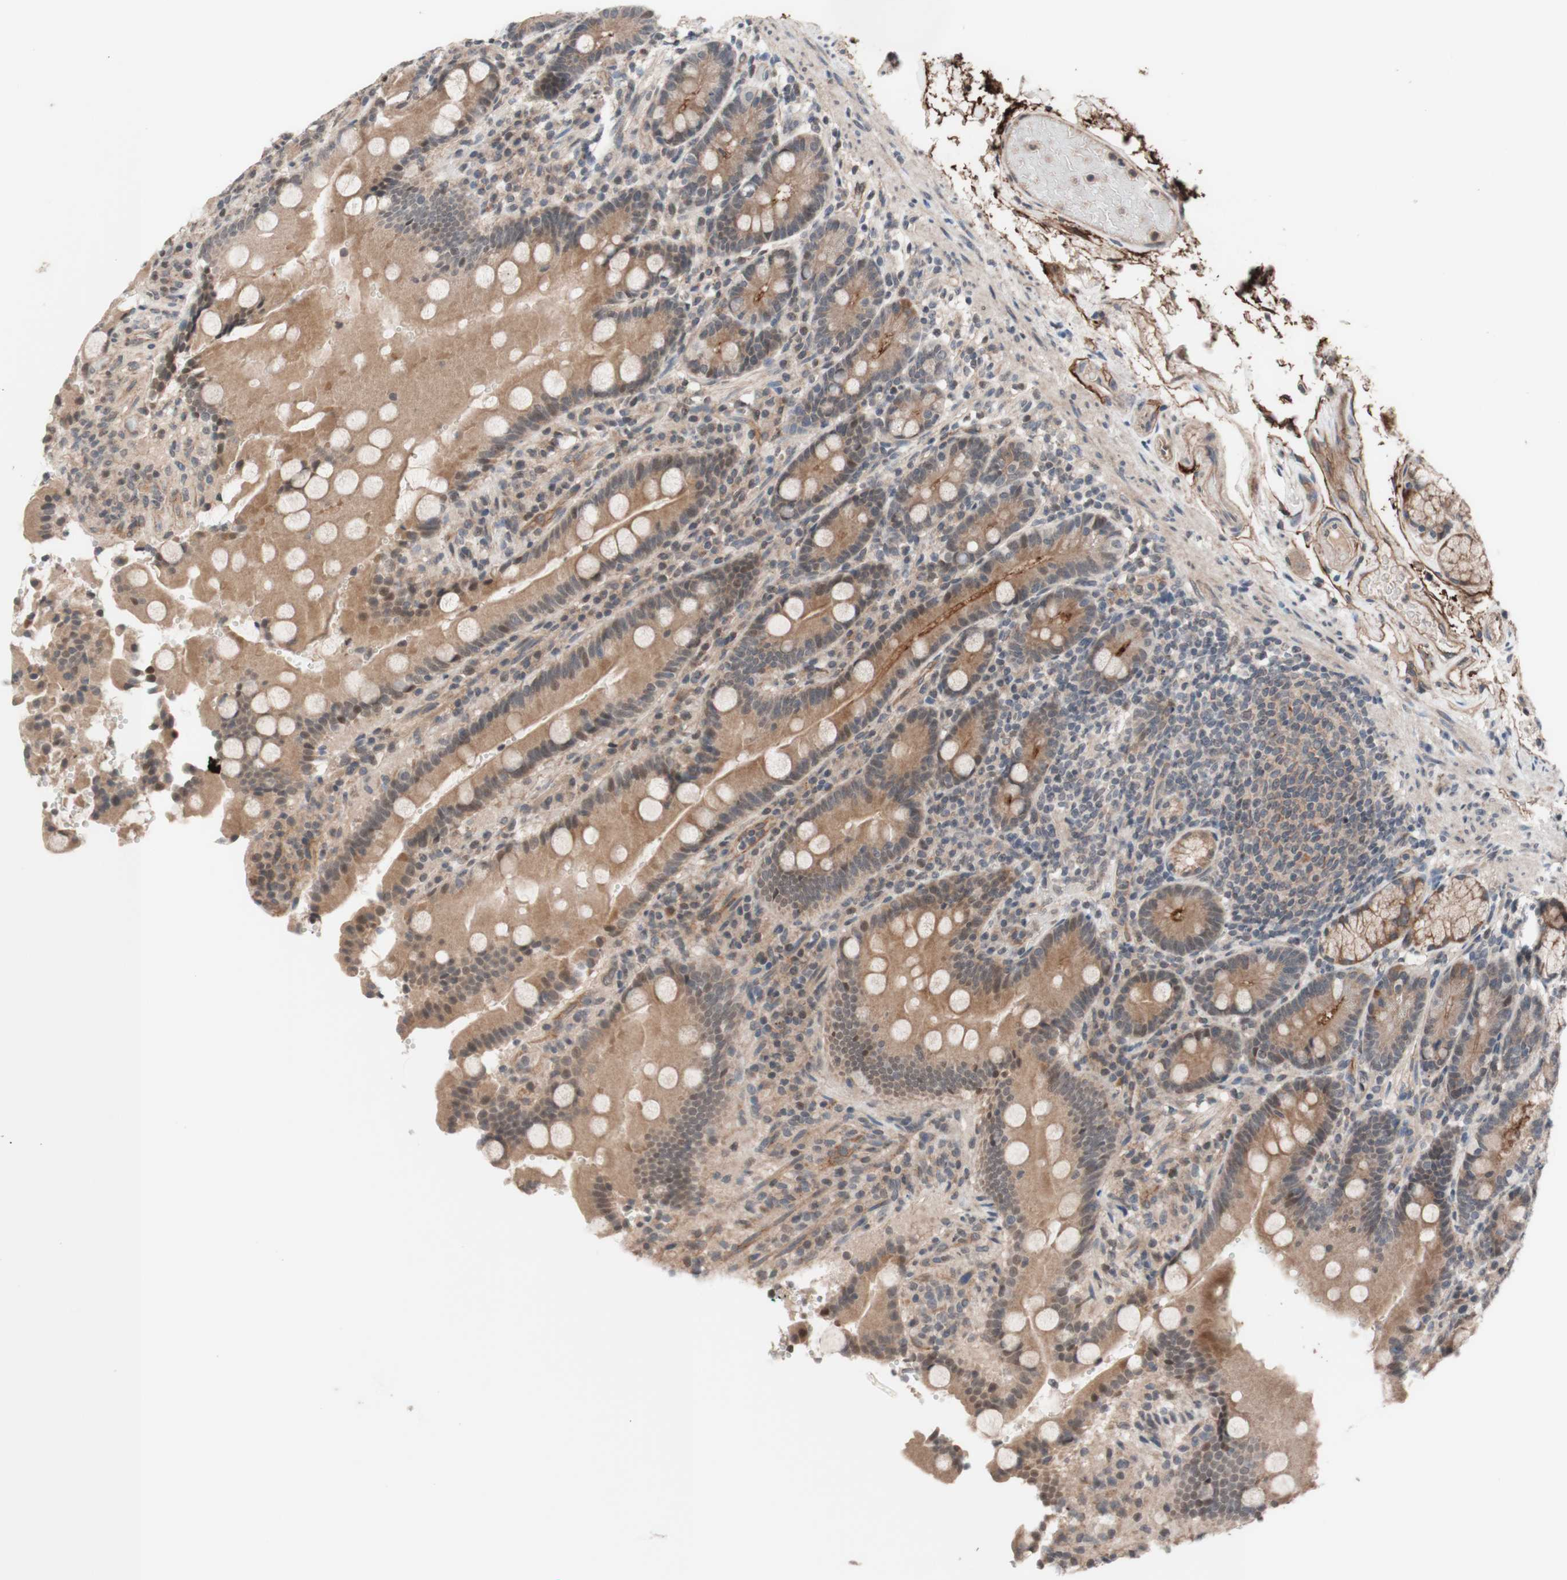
{"staining": {"intensity": "moderate", "quantity": ">75%", "location": "cytoplasmic/membranous,nuclear"}, "tissue": "duodenum", "cell_type": "Glandular cells", "image_type": "normal", "snomed": [{"axis": "morphology", "description": "Normal tissue, NOS"}, {"axis": "topography", "description": "Small intestine, NOS"}], "caption": "Duodenum stained with DAB (3,3'-diaminobenzidine) immunohistochemistry (IHC) shows medium levels of moderate cytoplasmic/membranous,nuclear expression in about >75% of glandular cells. Using DAB (3,3'-diaminobenzidine) (brown) and hematoxylin (blue) stains, captured at high magnification using brightfield microscopy.", "gene": "CD55", "patient": {"sex": "female", "age": 71}}